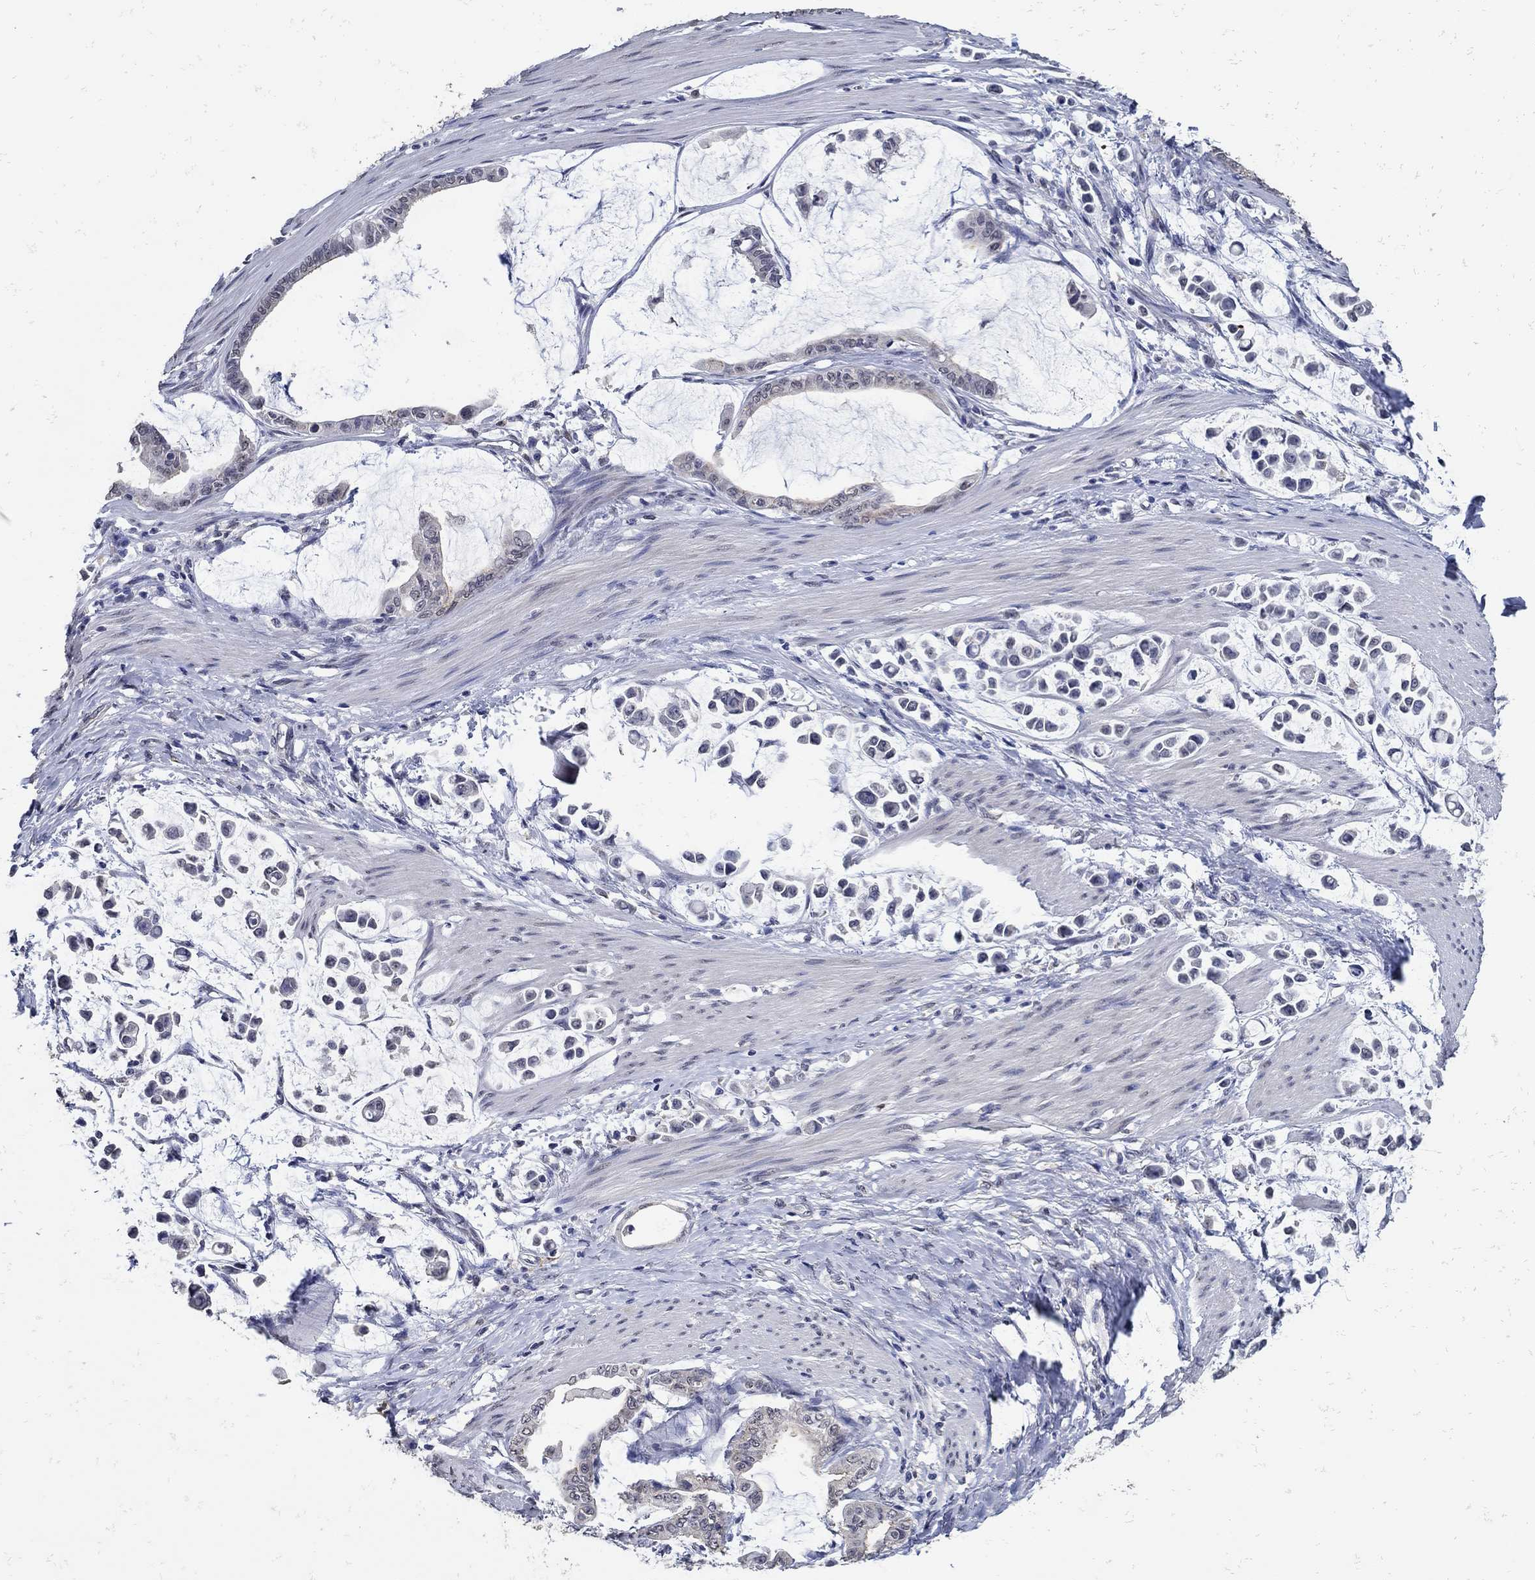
{"staining": {"intensity": "negative", "quantity": "none", "location": "none"}, "tissue": "stomach cancer", "cell_type": "Tumor cells", "image_type": "cancer", "snomed": [{"axis": "morphology", "description": "Adenocarcinoma, NOS"}, {"axis": "topography", "description": "Stomach"}], "caption": "This is an immunohistochemistry micrograph of human stomach adenocarcinoma. There is no staining in tumor cells.", "gene": "KCNN3", "patient": {"sex": "male", "age": 82}}